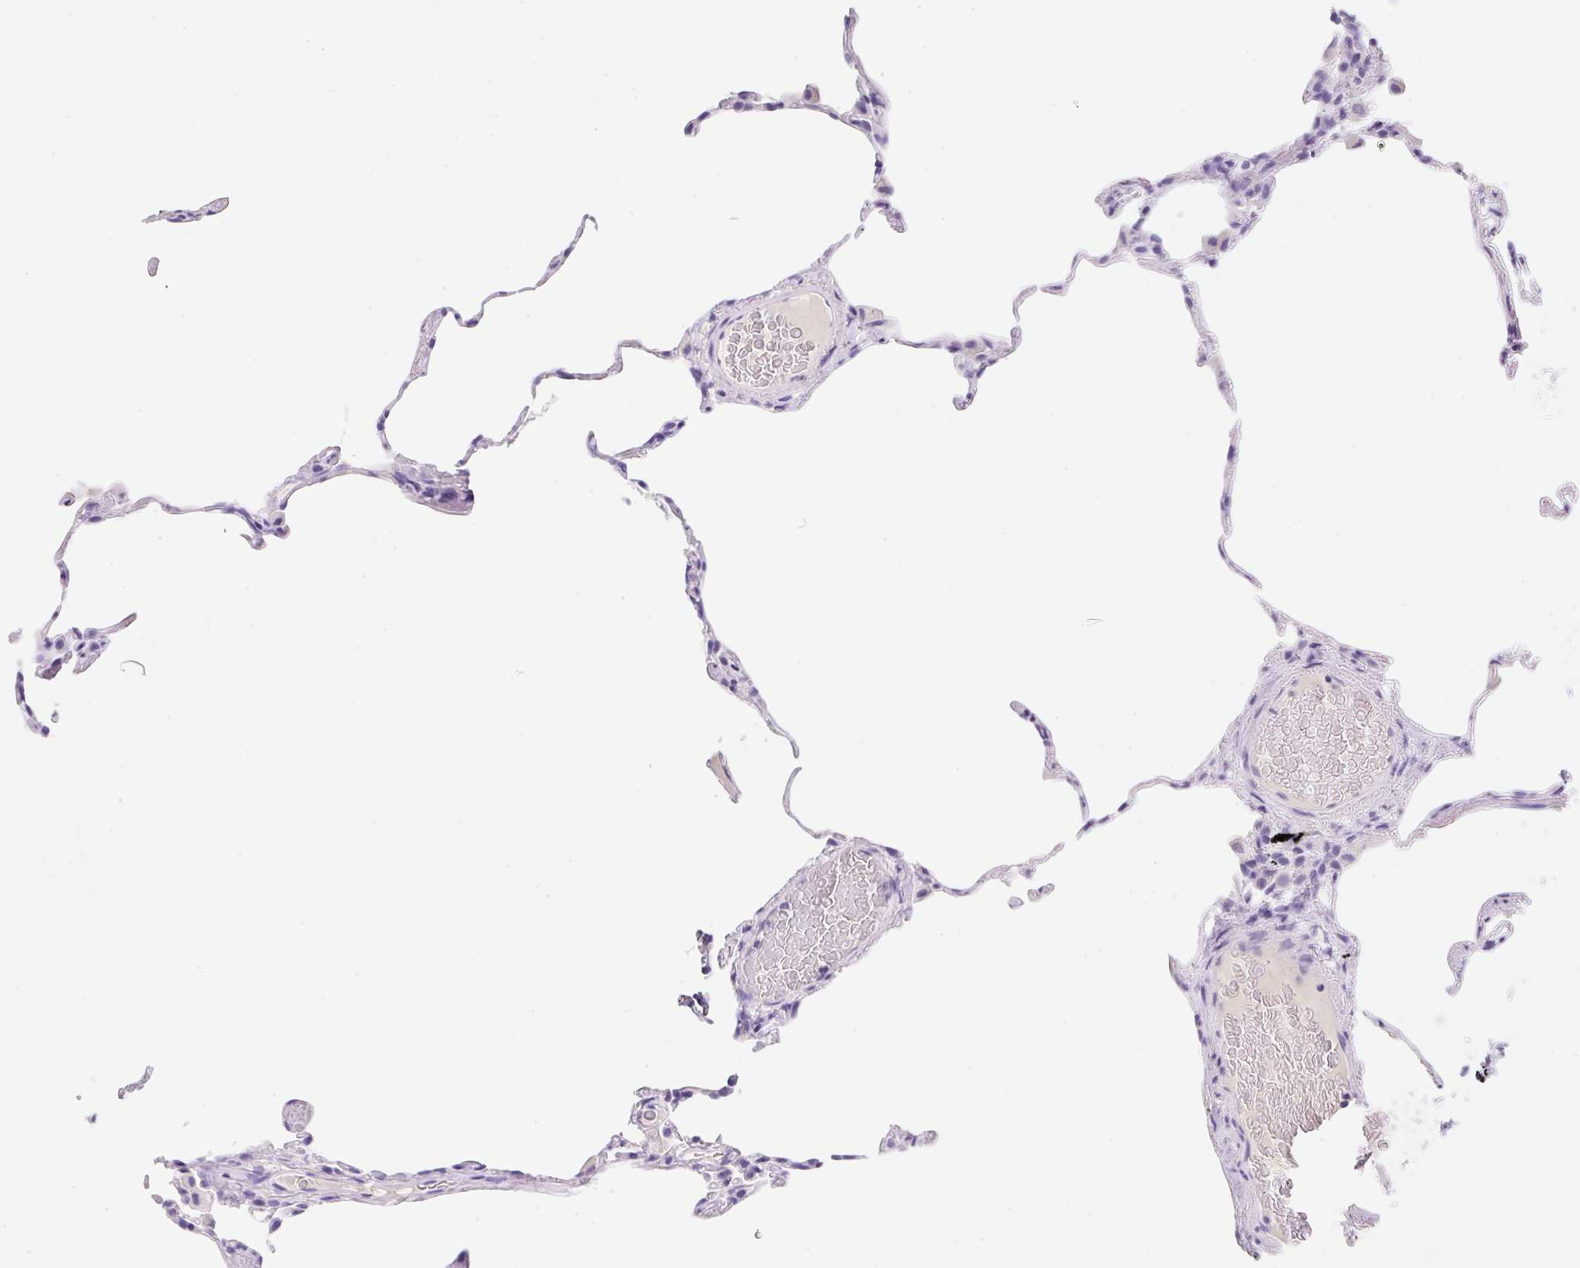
{"staining": {"intensity": "negative", "quantity": "none", "location": "none"}, "tissue": "lung", "cell_type": "Alveolar cells", "image_type": "normal", "snomed": [{"axis": "morphology", "description": "Normal tissue, NOS"}, {"axis": "topography", "description": "Lung"}], "caption": "Unremarkable lung was stained to show a protein in brown. There is no significant expression in alveolar cells.", "gene": "KLK8", "patient": {"sex": "female", "age": 57}}